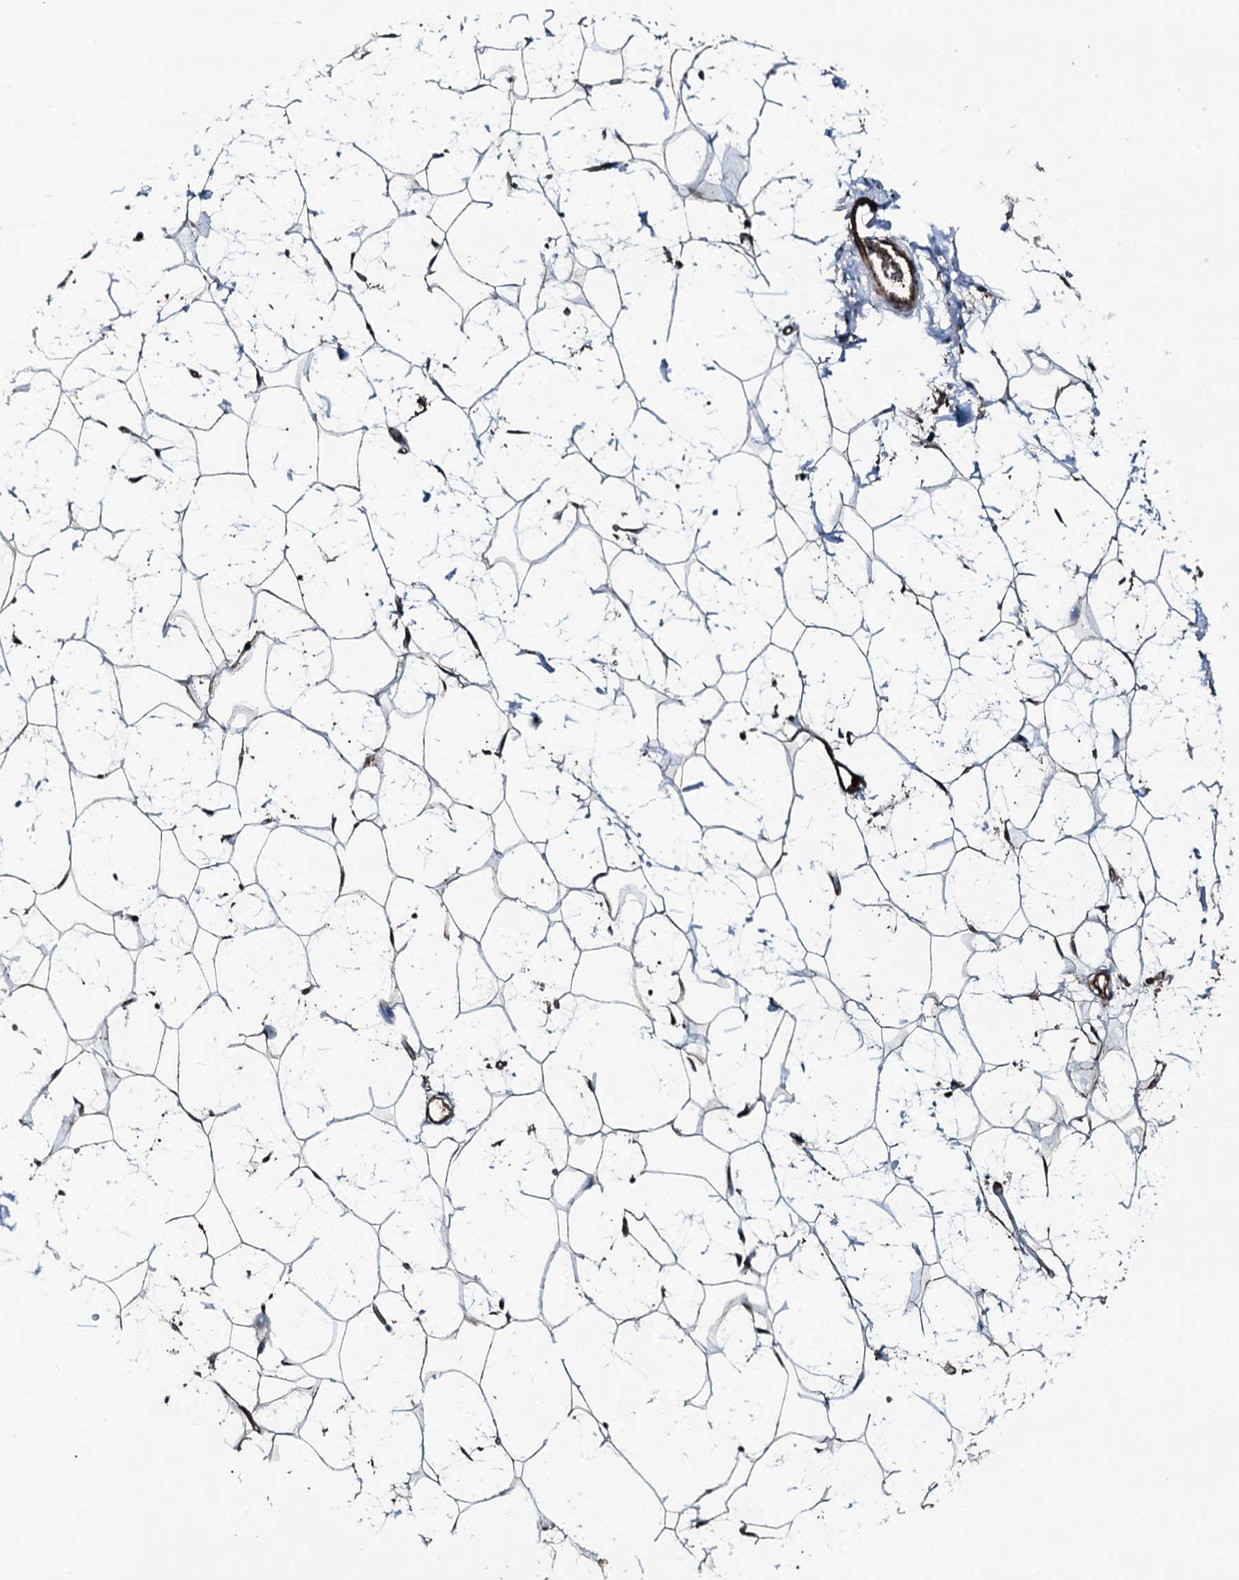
{"staining": {"intensity": "moderate", "quantity": "25%-75%", "location": "cytoplasmic/membranous"}, "tissue": "adipose tissue", "cell_type": "Adipocytes", "image_type": "normal", "snomed": [{"axis": "morphology", "description": "Normal tissue, NOS"}, {"axis": "topography", "description": "Breast"}], "caption": "Immunohistochemical staining of benign adipose tissue shows medium levels of moderate cytoplasmic/membranous positivity in approximately 25%-75% of adipocytes. The protein of interest is shown in brown color, while the nuclei are stained blue.", "gene": "SLC25A38", "patient": {"sex": "female", "age": 26}}